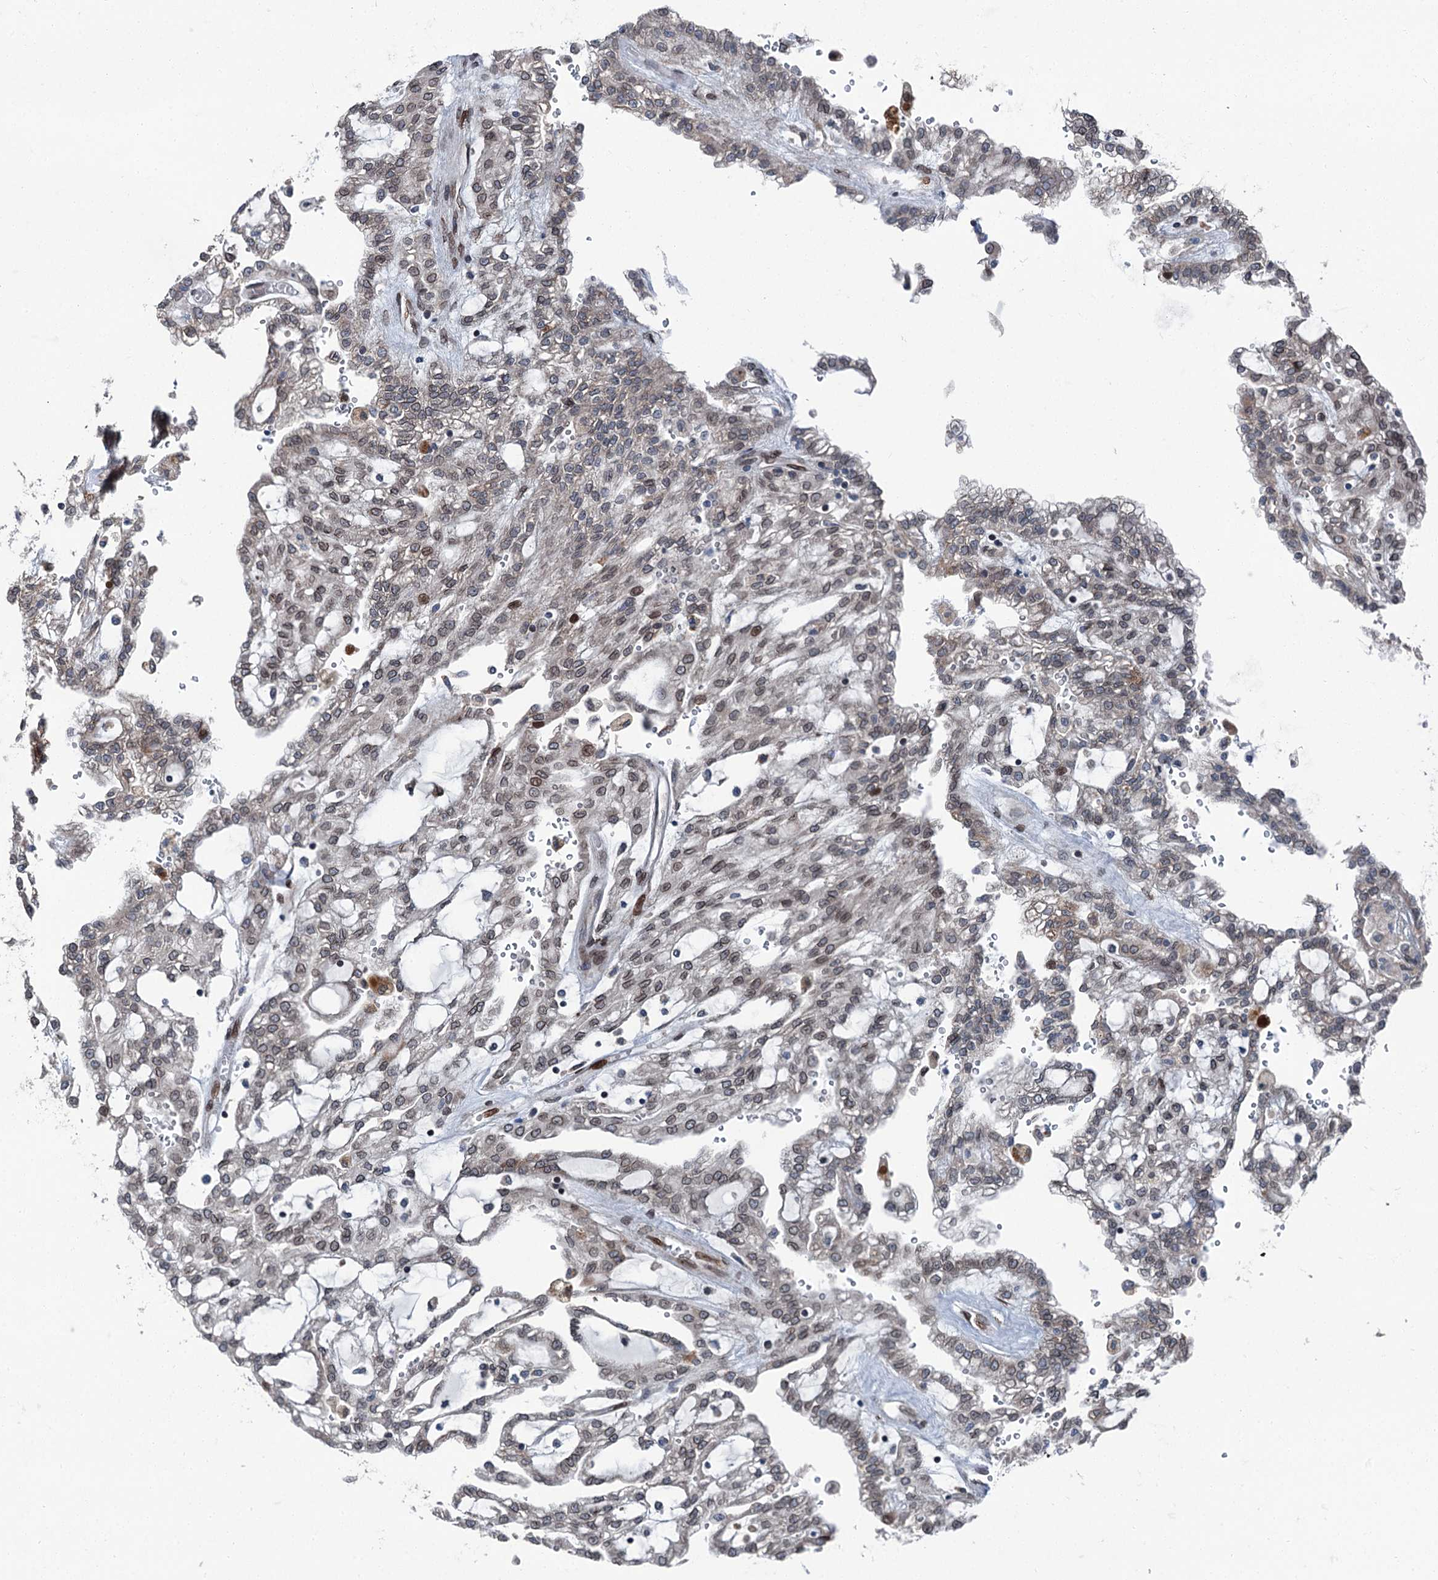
{"staining": {"intensity": "weak", "quantity": "25%-75%", "location": "cytoplasmic/membranous,nuclear"}, "tissue": "renal cancer", "cell_type": "Tumor cells", "image_type": "cancer", "snomed": [{"axis": "morphology", "description": "Adenocarcinoma, NOS"}, {"axis": "topography", "description": "Kidney"}], "caption": "Renal adenocarcinoma stained with immunohistochemistry demonstrates weak cytoplasmic/membranous and nuclear positivity in about 25%-75% of tumor cells. (IHC, brightfield microscopy, high magnification).", "gene": "MRPL14", "patient": {"sex": "male", "age": 63}}